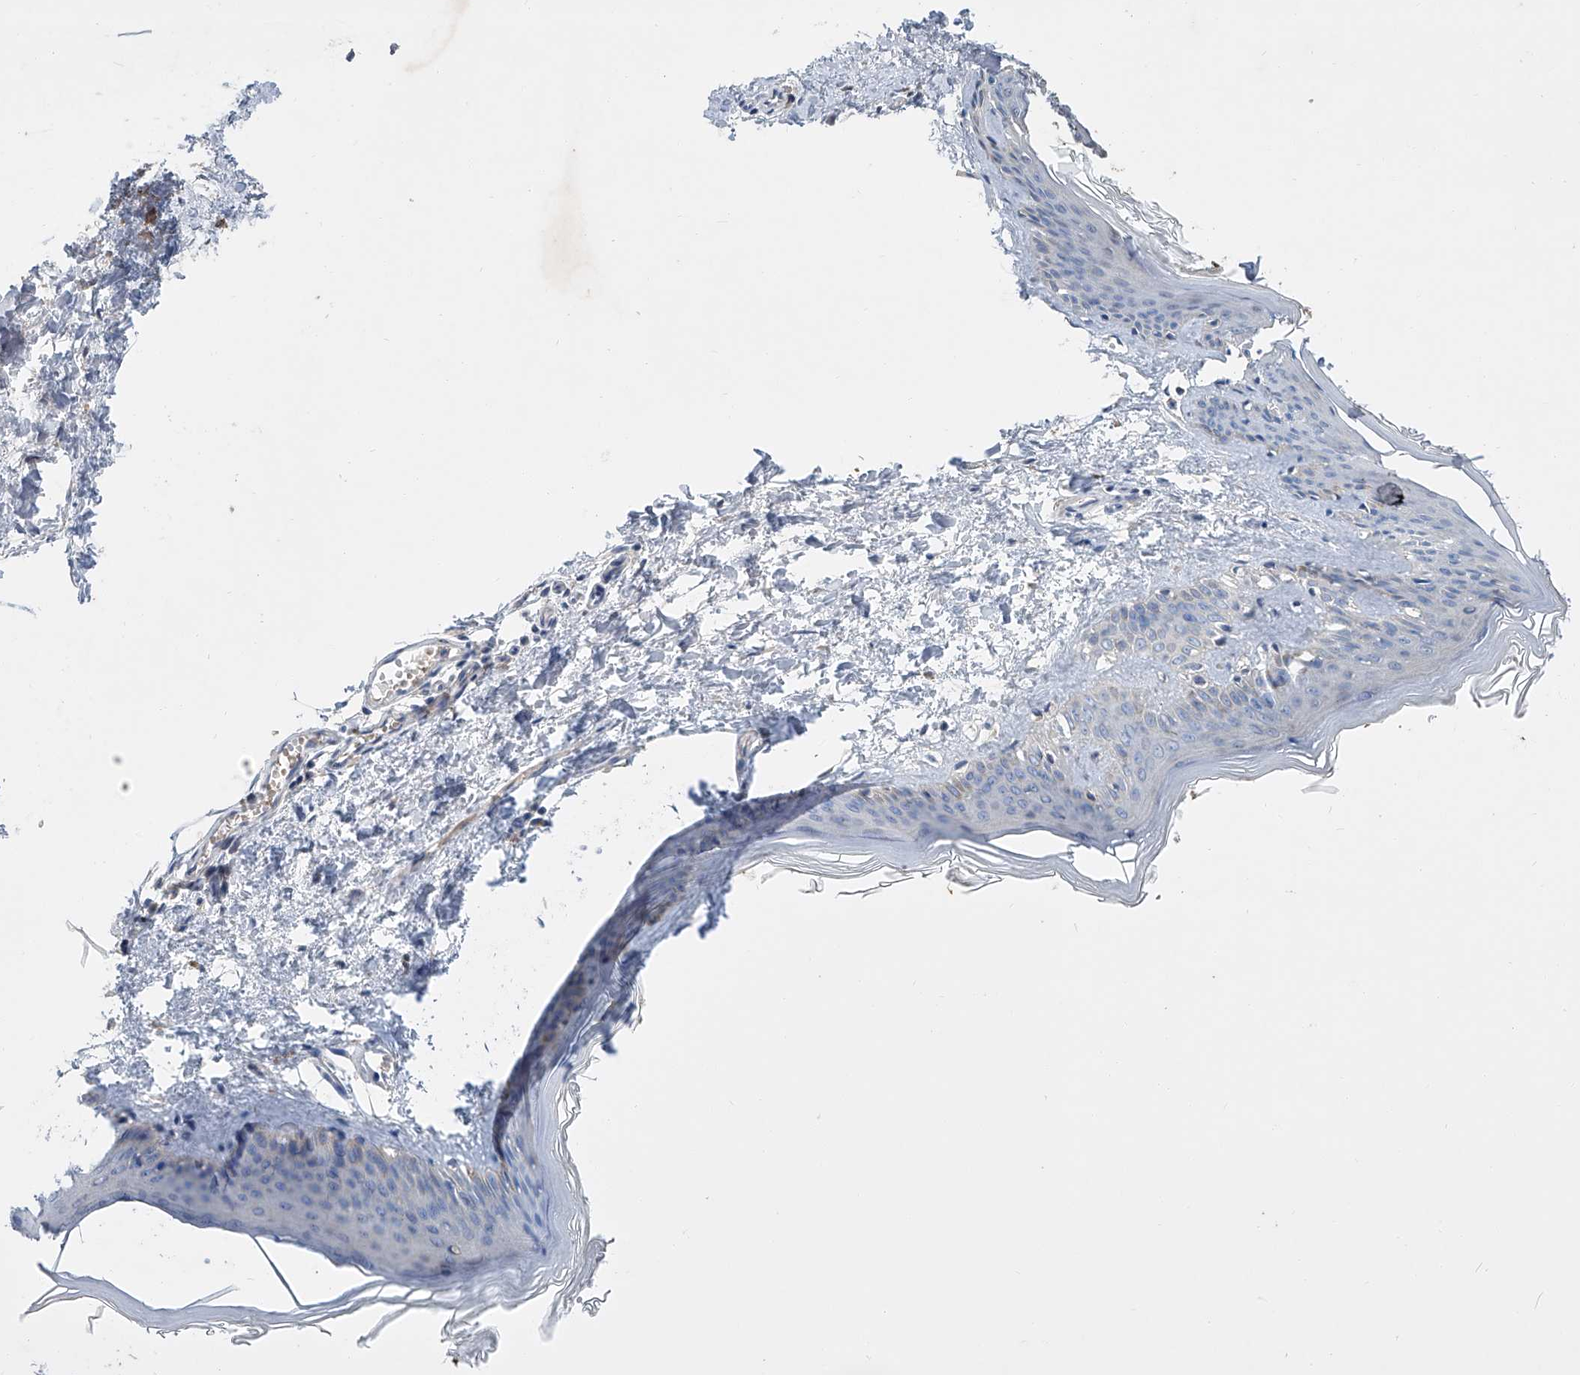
{"staining": {"intensity": "negative", "quantity": "none", "location": "none"}, "tissue": "skin", "cell_type": "Fibroblasts", "image_type": "normal", "snomed": [{"axis": "morphology", "description": "Normal tissue, NOS"}, {"axis": "topography", "description": "Skin"}], "caption": "This histopathology image is of normal skin stained with immunohistochemistry to label a protein in brown with the nuclei are counter-stained blue. There is no expression in fibroblasts.", "gene": "GPT", "patient": {"sex": "female", "age": 27}}